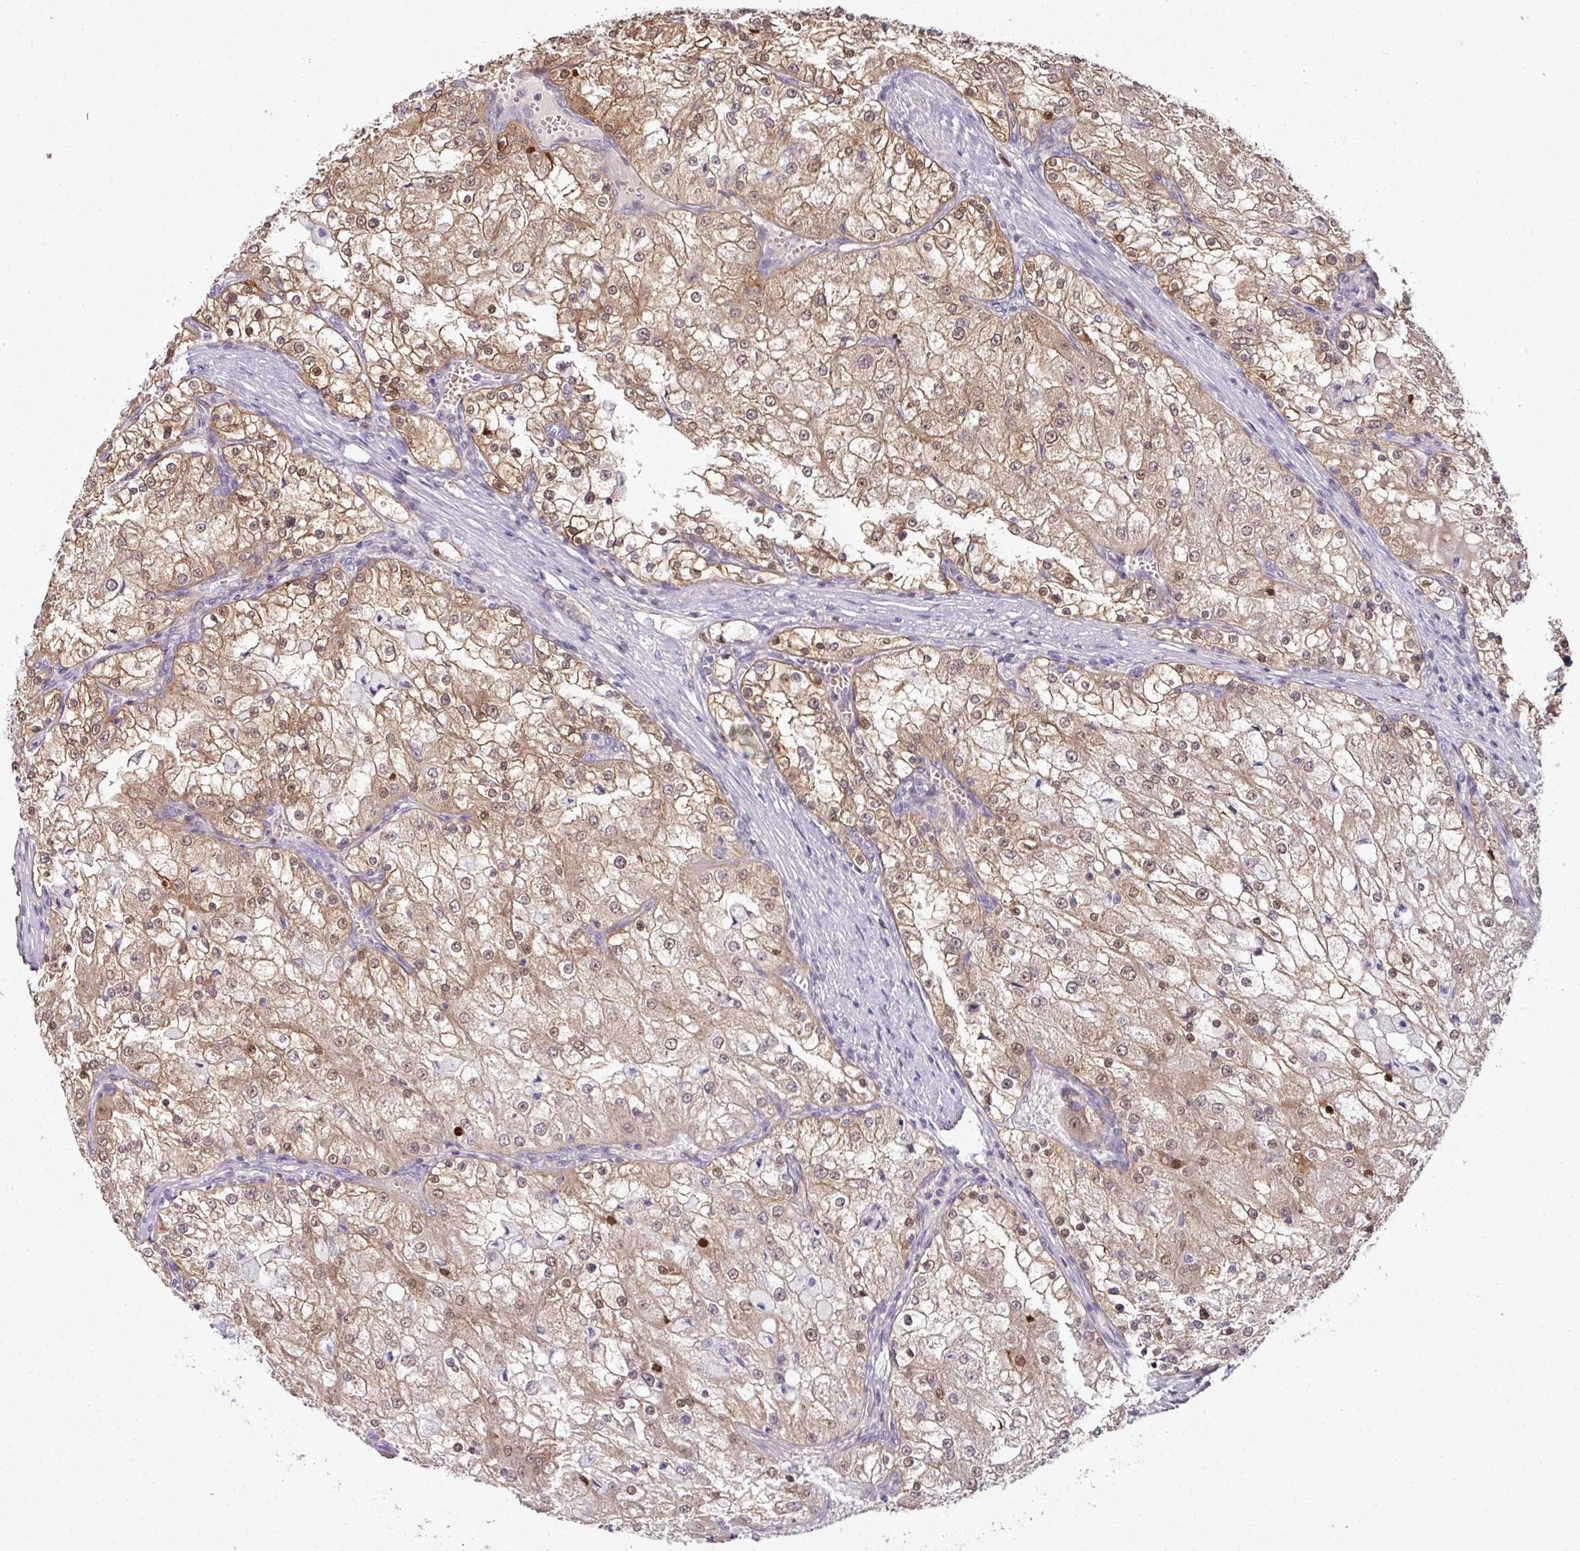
{"staining": {"intensity": "moderate", "quantity": ">75%", "location": "cytoplasmic/membranous,nuclear"}, "tissue": "renal cancer", "cell_type": "Tumor cells", "image_type": "cancer", "snomed": [{"axis": "morphology", "description": "Adenocarcinoma, NOS"}, {"axis": "topography", "description": "Kidney"}], "caption": "About >75% of tumor cells in renal adenocarcinoma exhibit moderate cytoplasmic/membranous and nuclear protein staining as visualized by brown immunohistochemical staining.", "gene": "ANKRD18A", "patient": {"sex": "female", "age": 74}}